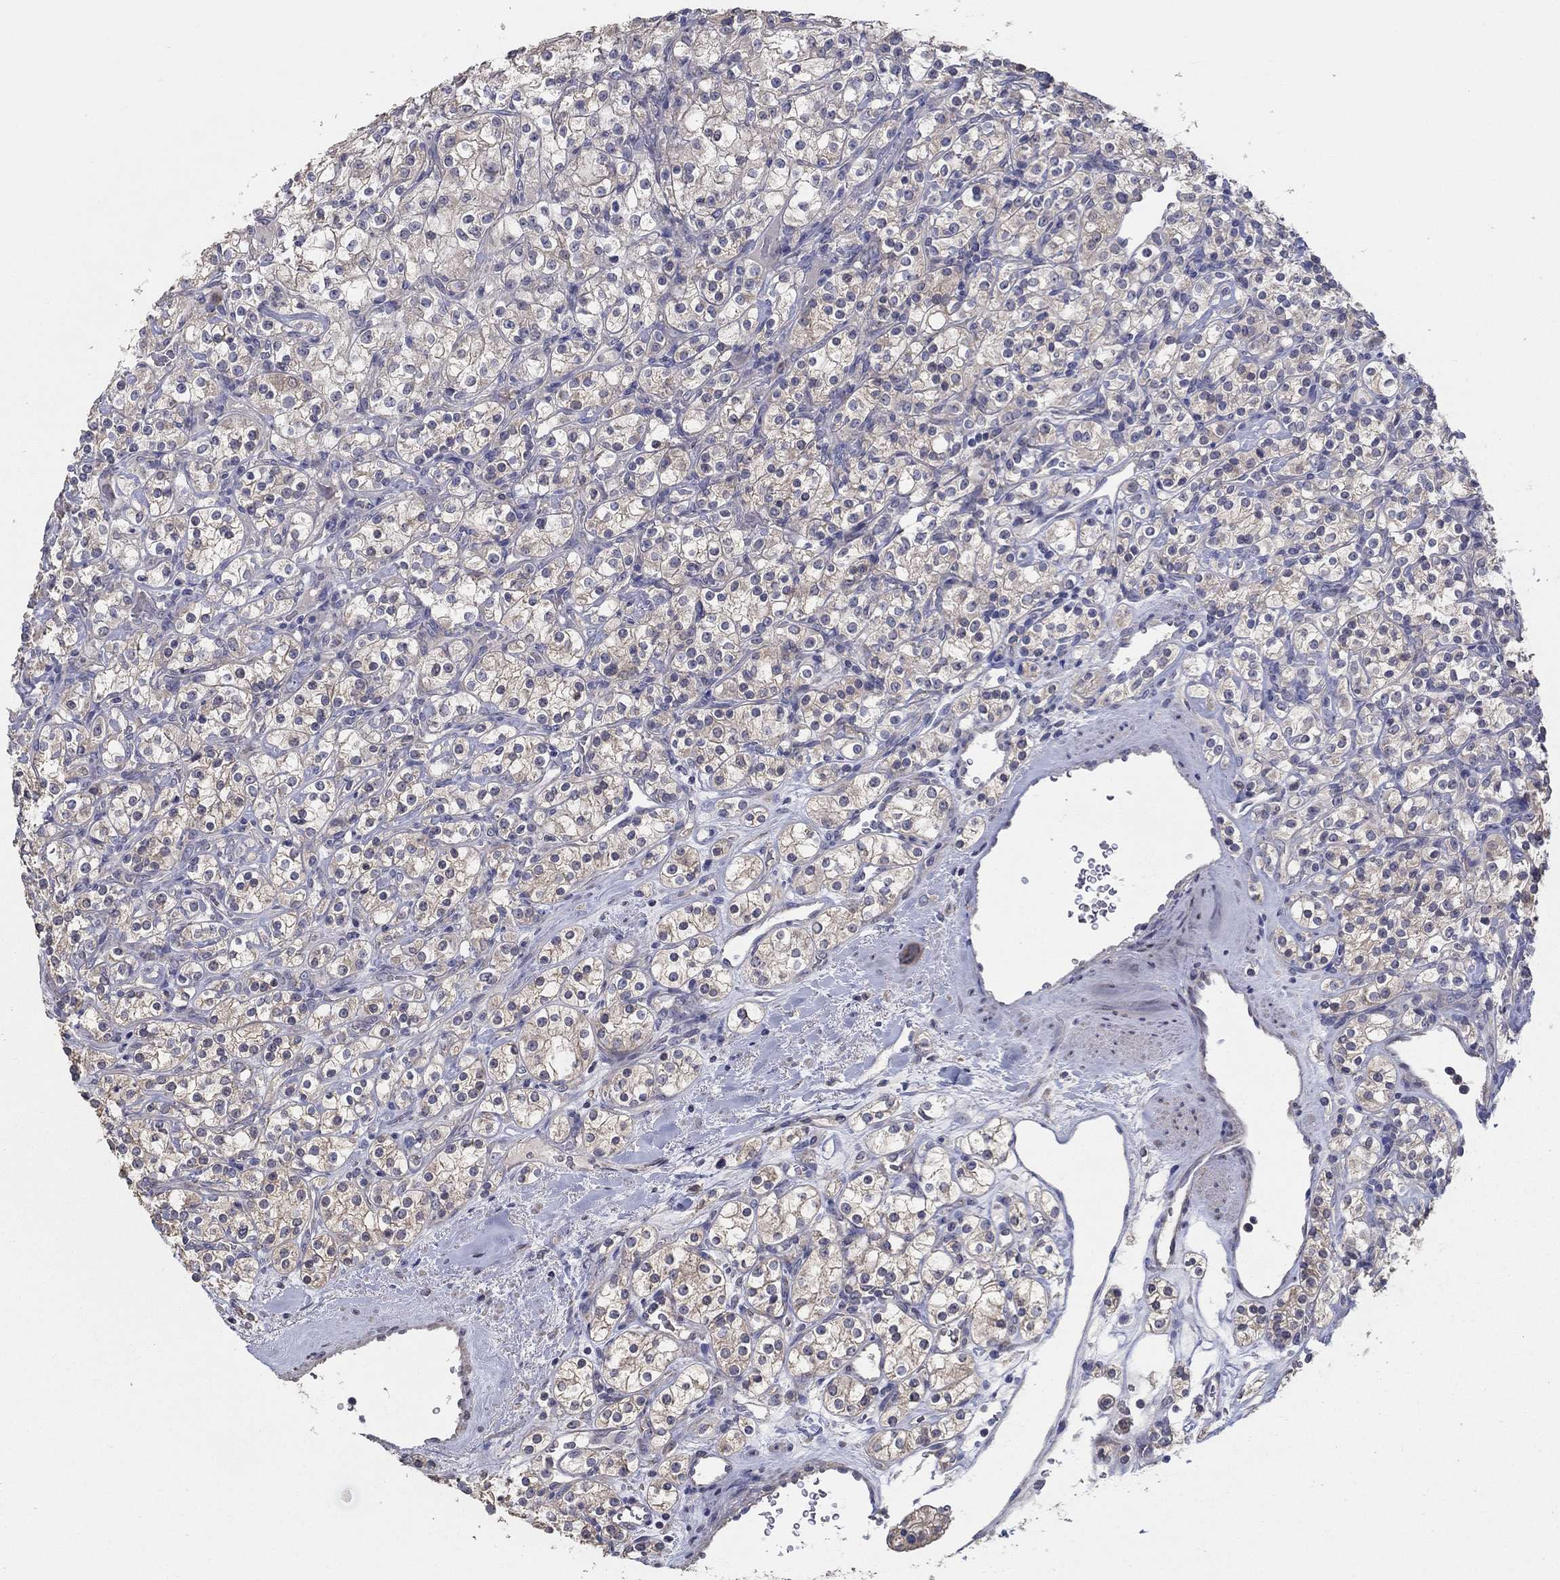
{"staining": {"intensity": "weak", "quantity": "<25%", "location": "cytoplasmic/membranous"}, "tissue": "renal cancer", "cell_type": "Tumor cells", "image_type": "cancer", "snomed": [{"axis": "morphology", "description": "Adenocarcinoma, NOS"}, {"axis": "topography", "description": "Kidney"}], "caption": "The histopathology image displays no staining of tumor cells in renal cancer (adenocarcinoma).", "gene": "DOCK3", "patient": {"sex": "male", "age": 77}}